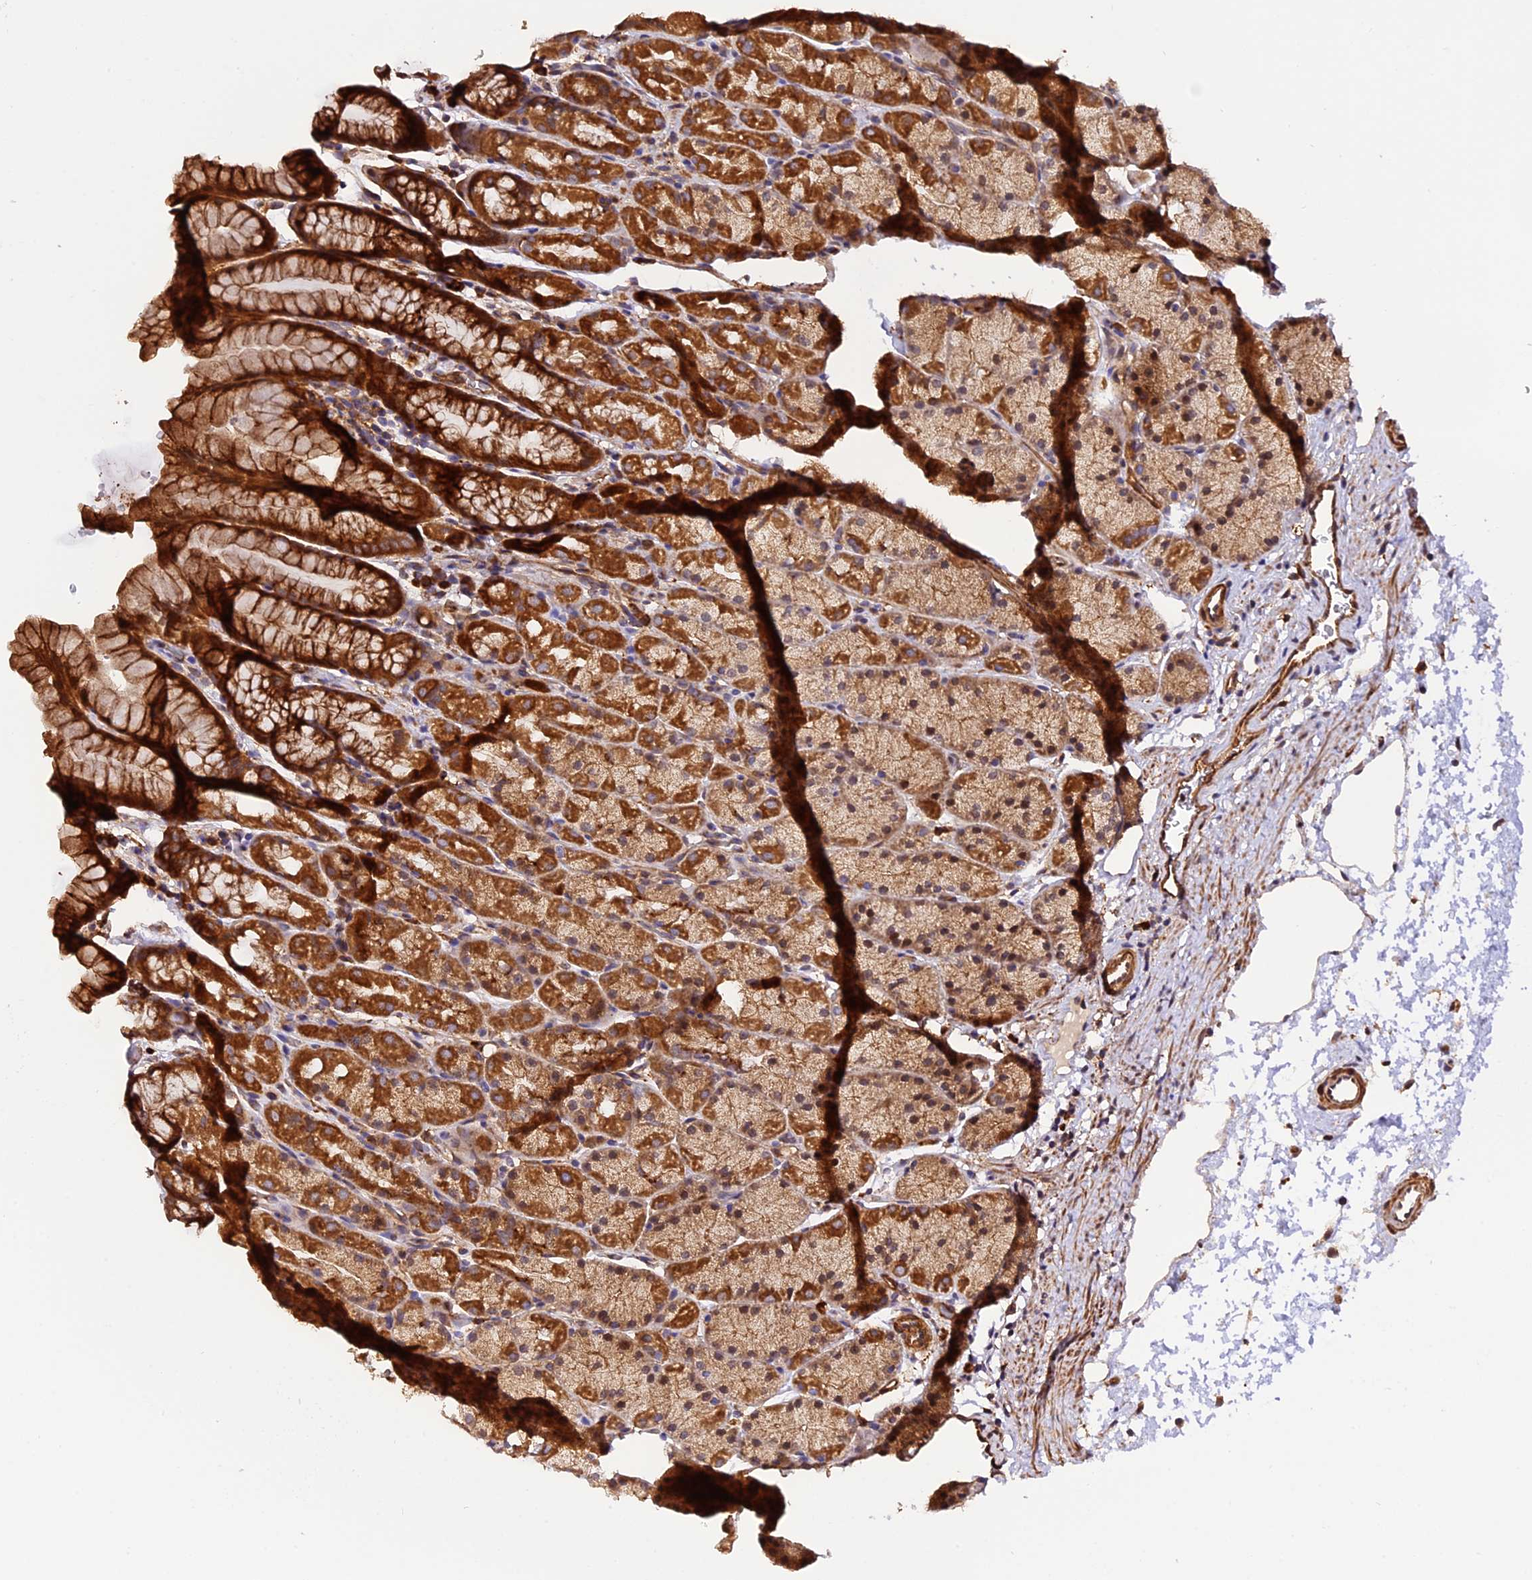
{"staining": {"intensity": "strong", "quantity": ">75%", "location": "cytoplasmic/membranous"}, "tissue": "stomach", "cell_type": "Glandular cells", "image_type": "normal", "snomed": [{"axis": "morphology", "description": "Normal tissue, NOS"}, {"axis": "topography", "description": "Stomach, upper"}, {"axis": "topography", "description": "Stomach"}], "caption": "High-magnification brightfield microscopy of normal stomach stained with DAB (brown) and counterstained with hematoxylin (blue). glandular cells exhibit strong cytoplasmic/membranous positivity is identified in about>75% of cells.", "gene": "HERPUD1", "patient": {"sex": "male", "age": 47}}